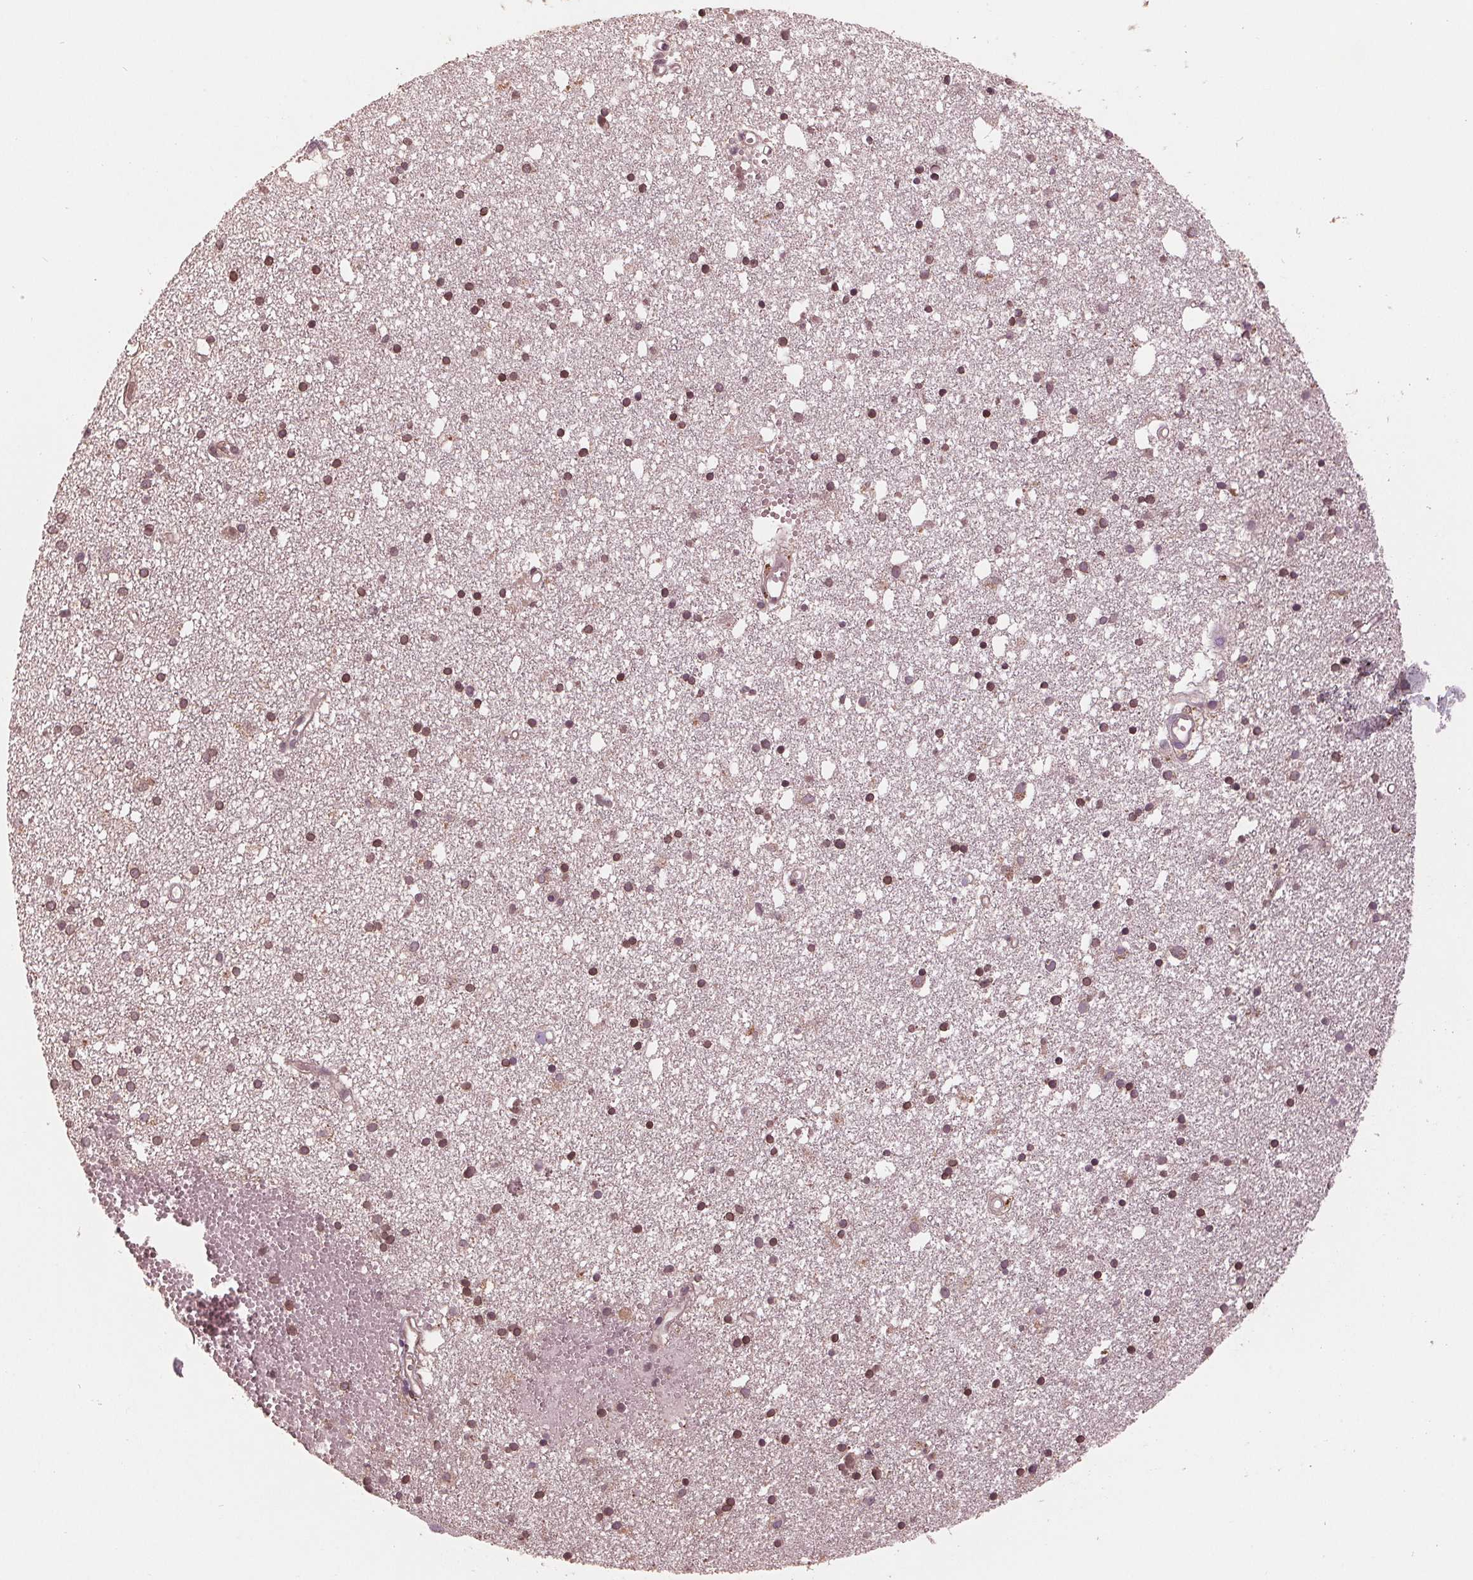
{"staining": {"intensity": "moderate", "quantity": "25%-75%", "location": "nuclear"}, "tissue": "cerebral cortex", "cell_type": "Endothelial cells", "image_type": "normal", "snomed": [{"axis": "morphology", "description": "Normal tissue, NOS"}, {"axis": "morphology", "description": "Glioma, malignant, High grade"}, {"axis": "topography", "description": "Cerebral cortex"}], "caption": "The micrograph exhibits immunohistochemical staining of normal cerebral cortex. There is moderate nuclear positivity is appreciated in approximately 25%-75% of endothelial cells. (DAB IHC with brightfield microscopy, high magnification).", "gene": "ZNF471", "patient": {"sex": "male", "age": 71}}